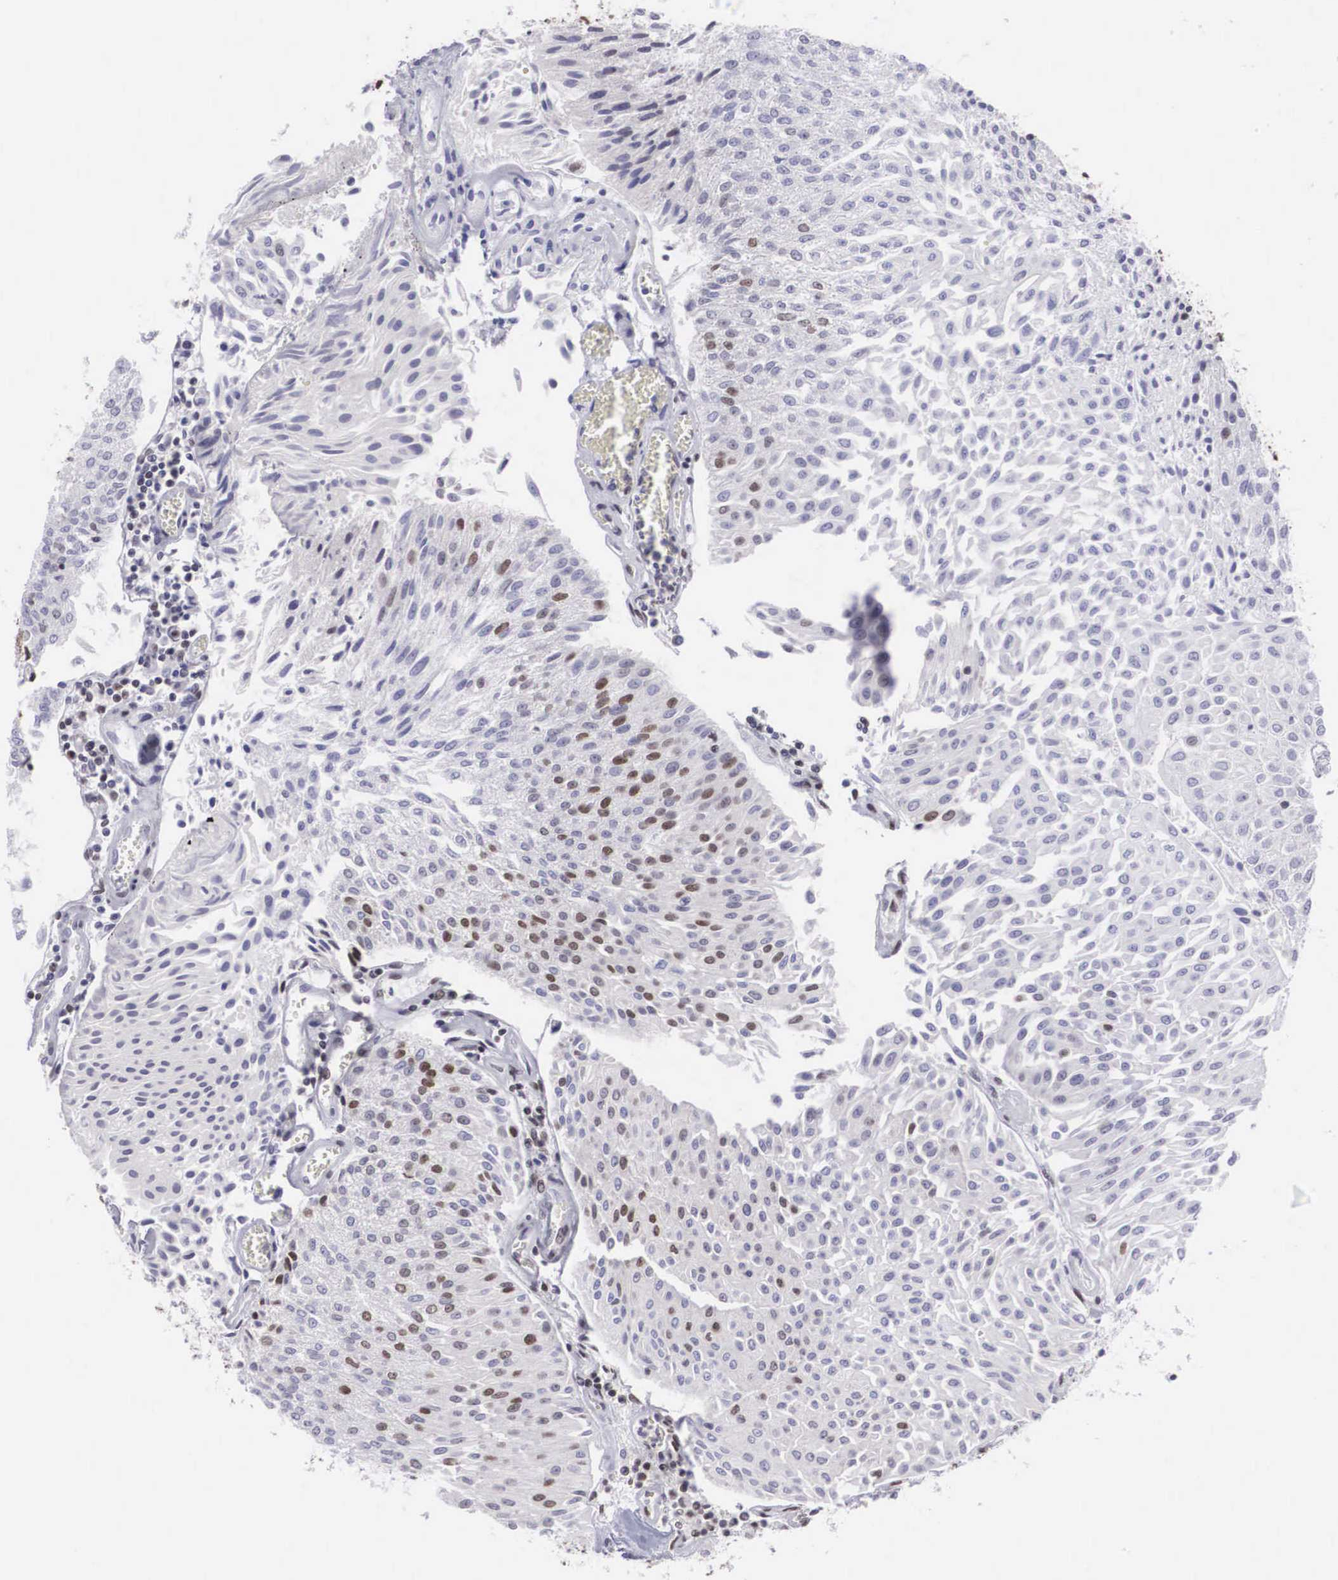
{"staining": {"intensity": "weak", "quantity": "<25%", "location": "nuclear"}, "tissue": "urothelial cancer", "cell_type": "Tumor cells", "image_type": "cancer", "snomed": [{"axis": "morphology", "description": "Urothelial carcinoma, Low grade"}, {"axis": "topography", "description": "Urinary bladder"}], "caption": "This is an IHC photomicrograph of human urothelial carcinoma (low-grade). There is no staining in tumor cells.", "gene": "CSTF2", "patient": {"sex": "male", "age": 86}}